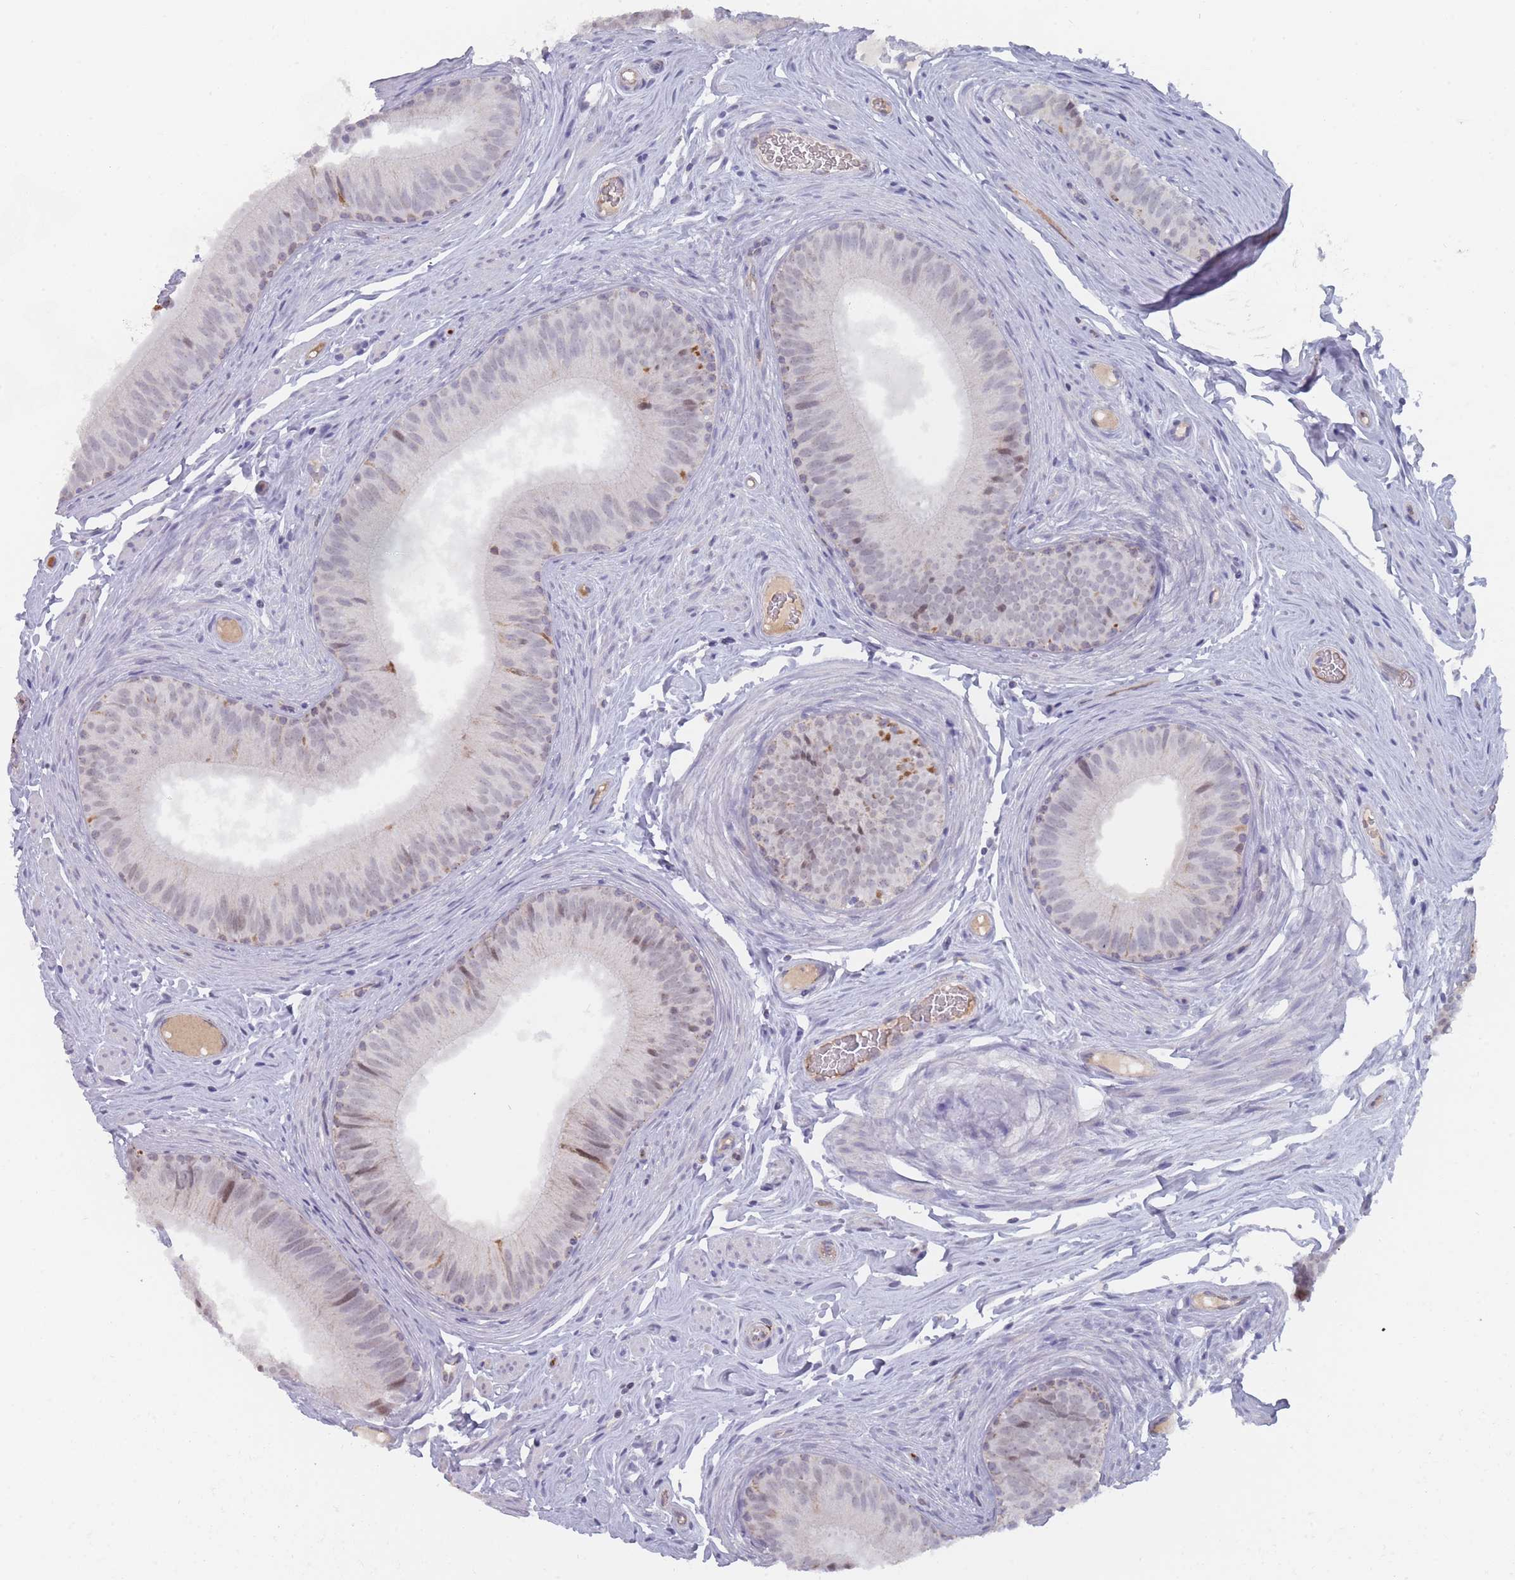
{"staining": {"intensity": "moderate", "quantity": "<25%", "location": "cytoplasmic/membranous,nuclear"}, "tissue": "epididymis", "cell_type": "Glandular cells", "image_type": "normal", "snomed": [{"axis": "morphology", "description": "Normal tissue, NOS"}, {"axis": "topography", "description": "Epididymis, spermatic cord, NOS"}], "caption": "Immunohistochemistry histopathology image of unremarkable epididymis: epididymis stained using immunohistochemistry reveals low levels of moderate protein expression localized specifically in the cytoplasmic/membranous,nuclear of glandular cells, appearing as a cytoplasmic/membranous,nuclear brown color.", "gene": "TRARG1", "patient": {"sex": "male", "age": 25}}